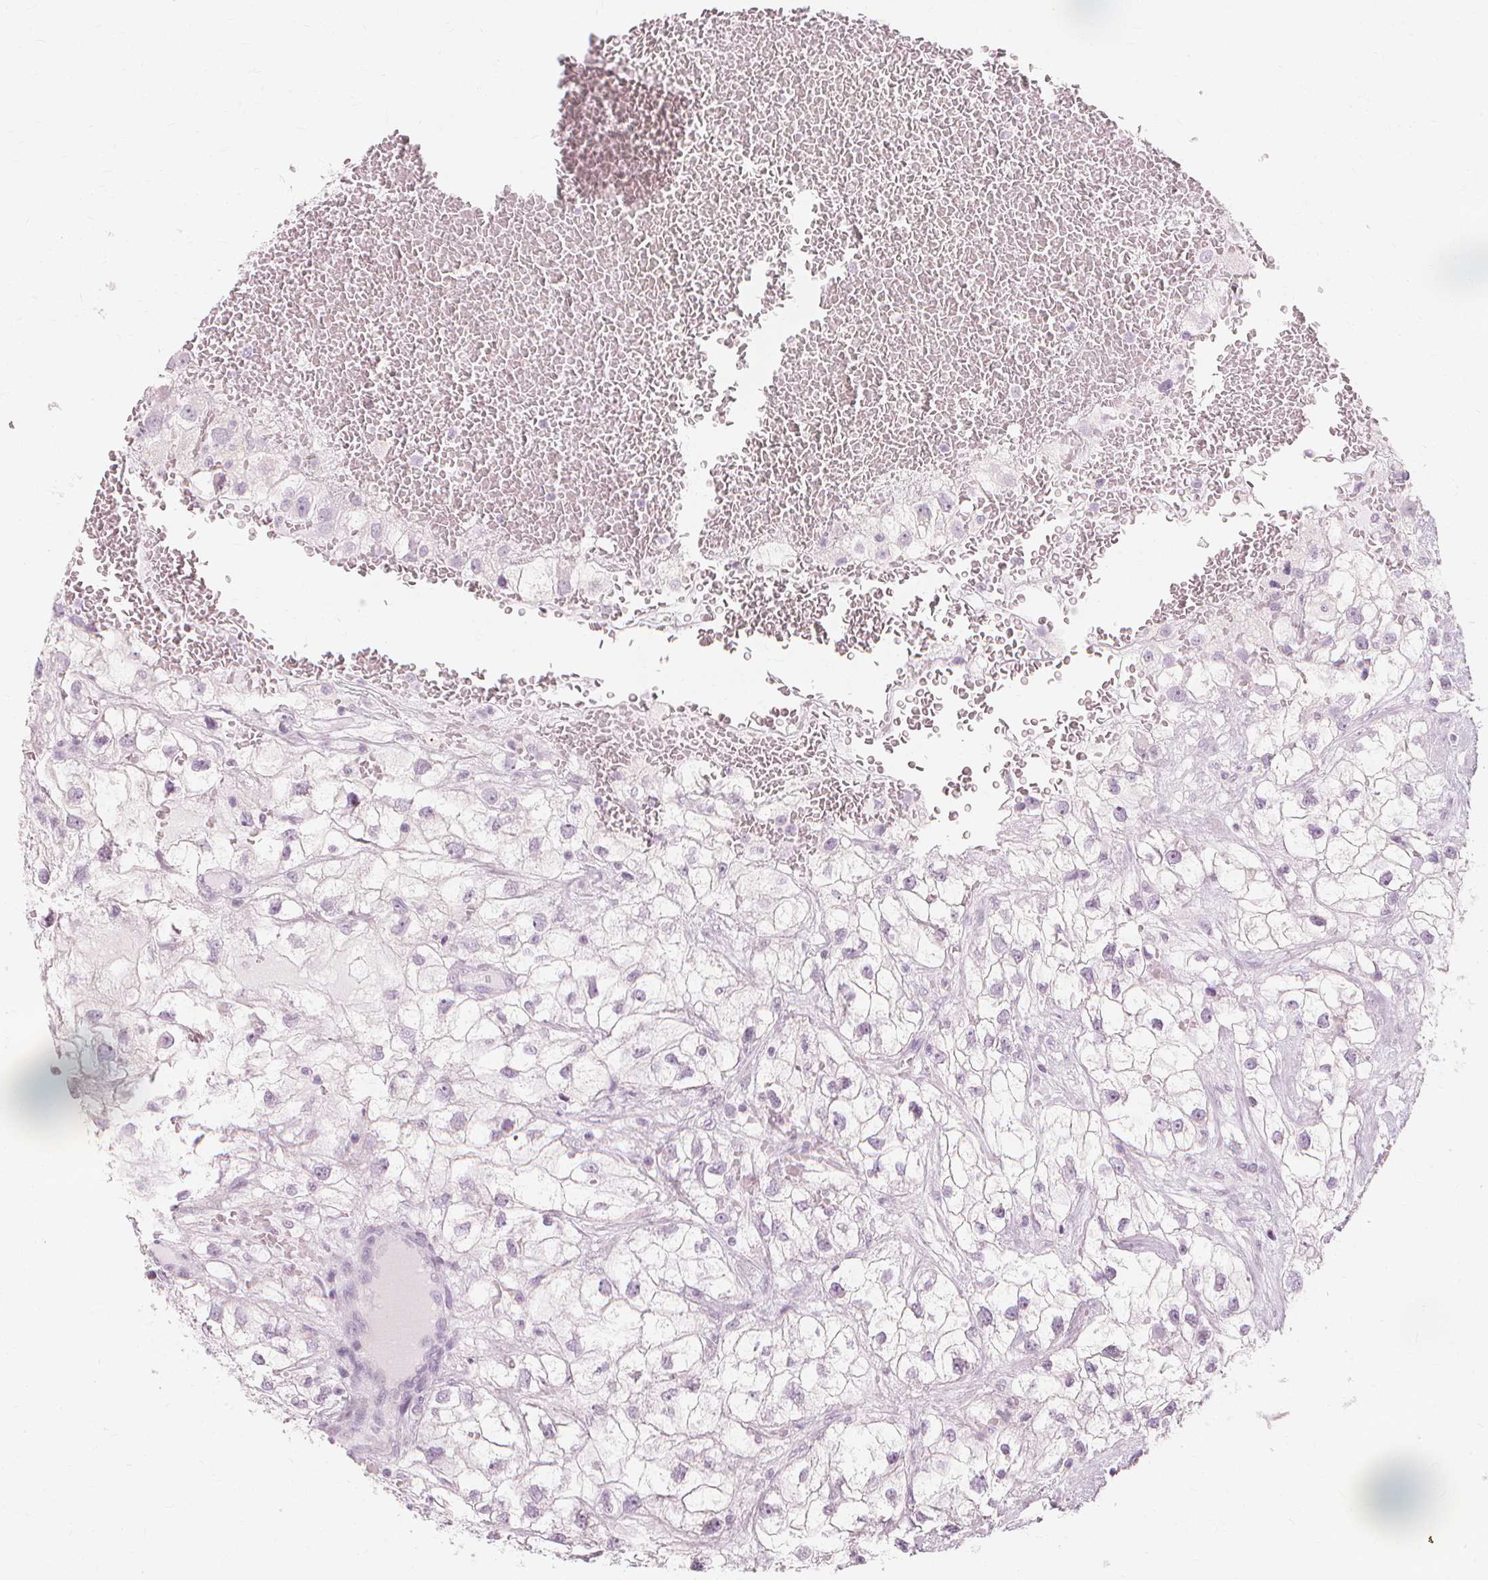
{"staining": {"intensity": "negative", "quantity": "none", "location": "none"}, "tissue": "renal cancer", "cell_type": "Tumor cells", "image_type": "cancer", "snomed": [{"axis": "morphology", "description": "Adenocarcinoma, NOS"}, {"axis": "topography", "description": "Kidney"}], "caption": "Tumor cells show no significant protein staining in renal adenocarcinoma.", "gene": "MUC12", "patient": {"sex": "male", "age": 59}}